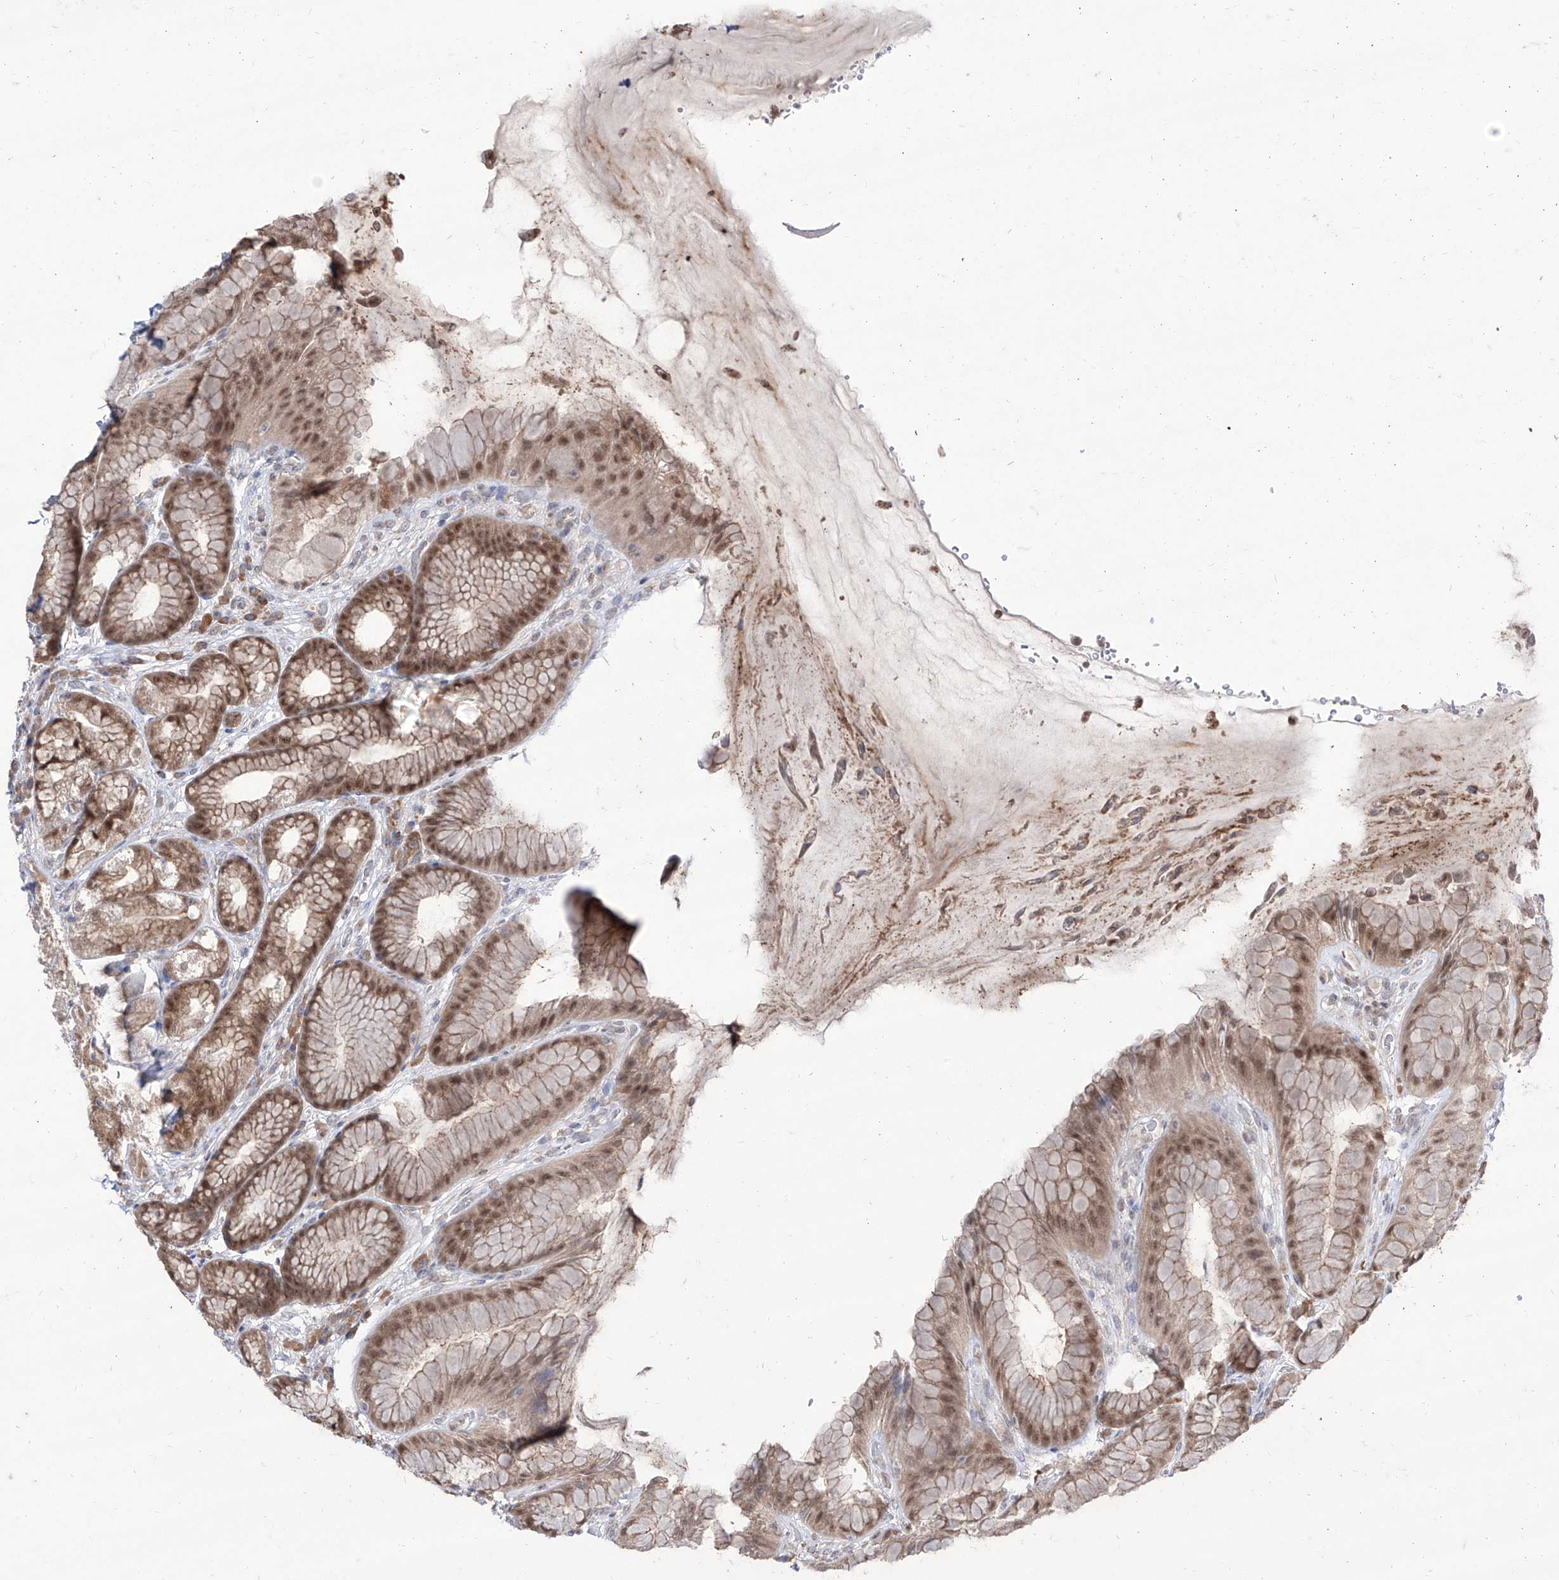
{"staining": {"intensity": "moderate", "quantity": ">75%", "location": "cytoplasmic/membranous,nuclear"}, "tissue": "stomach", "cell_type": "Glandular cells", "image_type": "normal", "snomed": [{"axis": "morphology", "description": "Normal tissue, NOS"}, {"axis": "topography", "description": "Stomach"}], "caption": "Stomach stained with DAB immunohistochemistry shows medium levels of moderate cytoplasmic/membranous,nuclear staining in approximately >75% of glandular cells.", "gene": "BROX", "patient": {"sex": "male", "age": 57}}